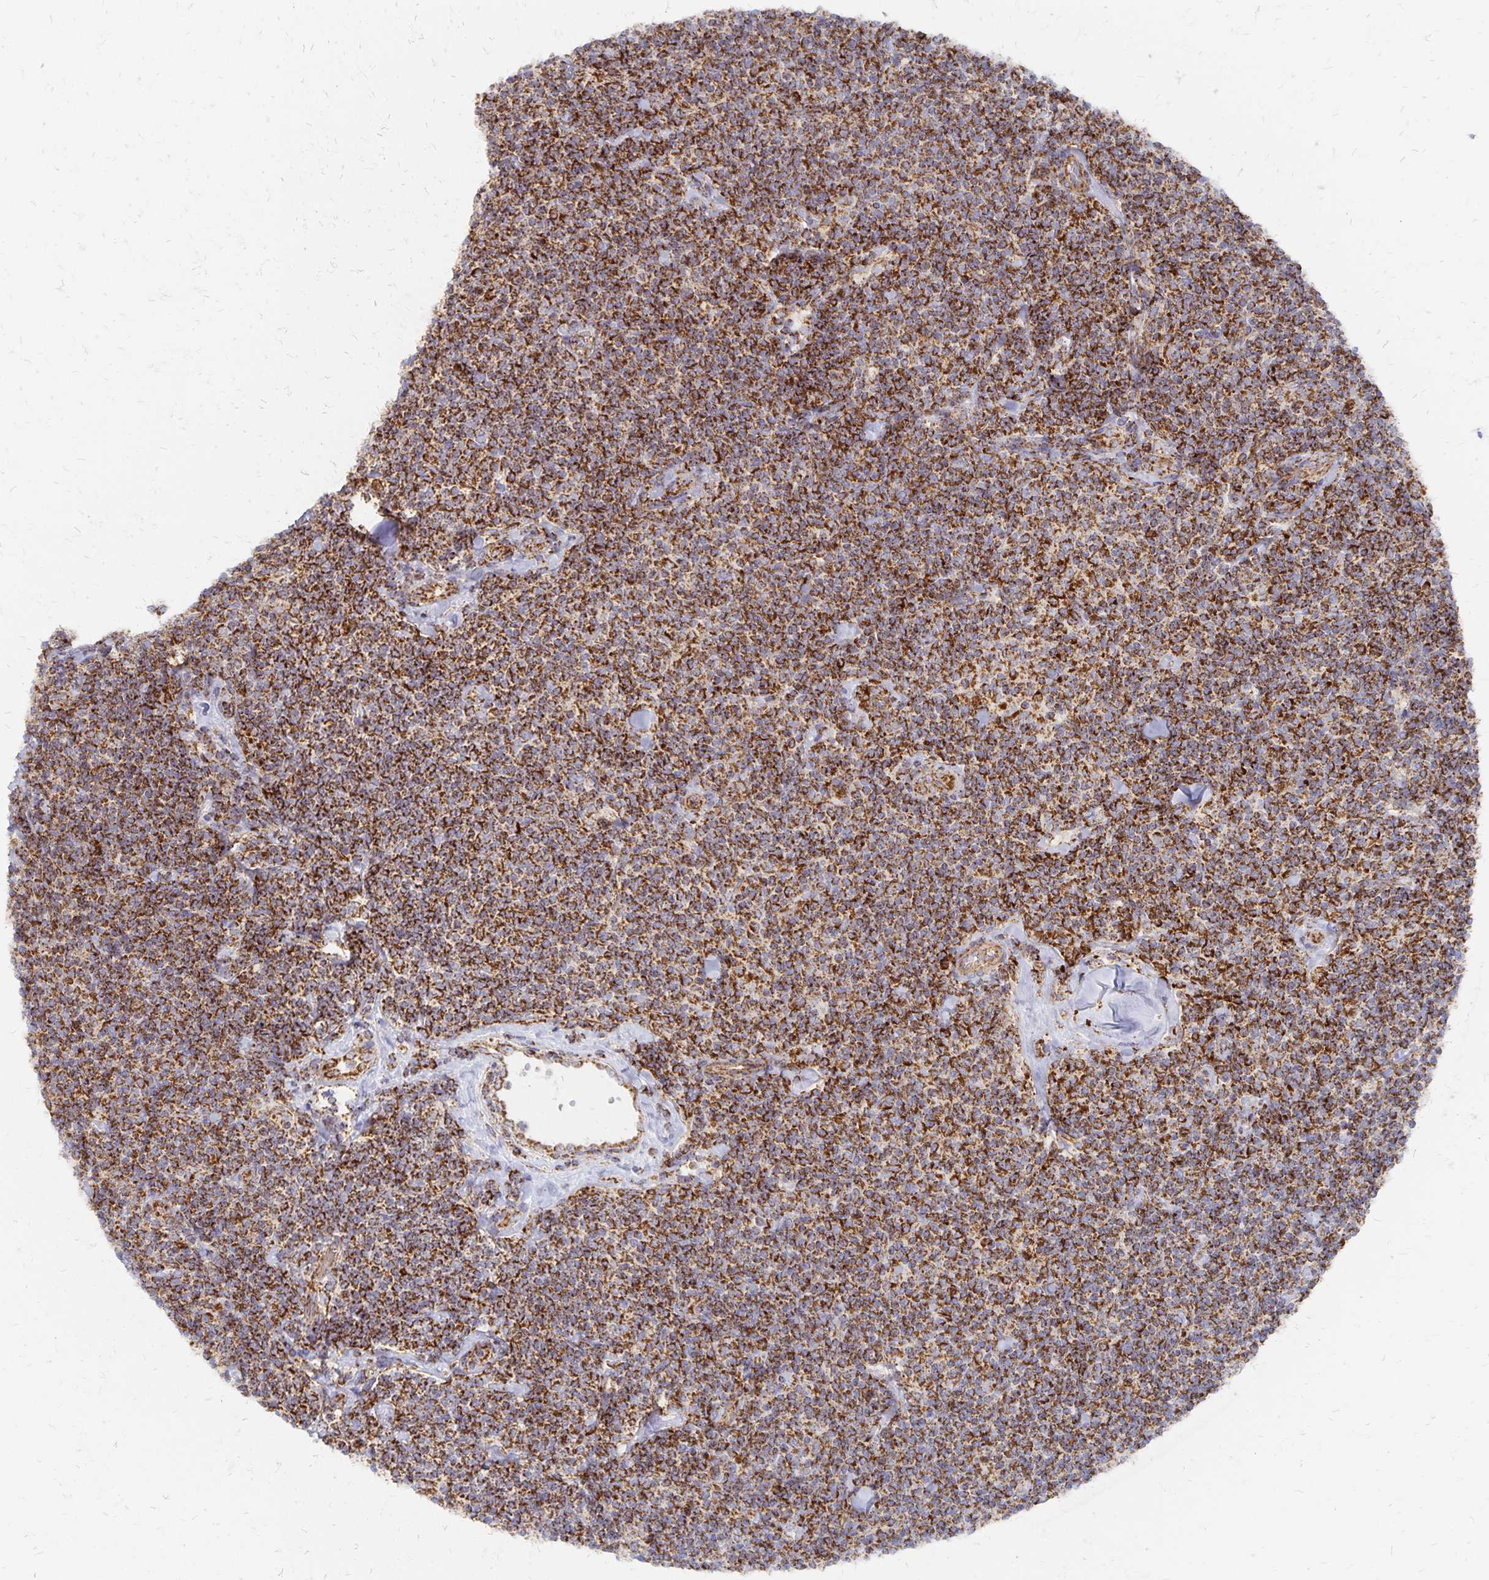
{"staining": {"intensity": "strong", "quantity": ">75%", "location": "cytoplasmic/membranous"}, "tissue": "lymphoma", "cell_type": "Tumor cells", "image_type": "cancer", "snomed": [{"axis": "morphology", "description": "Malignant lymphoma, non-Hodgkin's type, Low grade"}, {"axis": "topography", "description": "Lymph node"}], "caption": "Tumor cells demonstrate high levels of strong cytoplasmic/membranous positivity in about >75% of cells in human low-grade malignant lymphoma, non-Hodgkin's type.", "gene": "STOML2", "patient": {"sex": "female", "age": 56}}